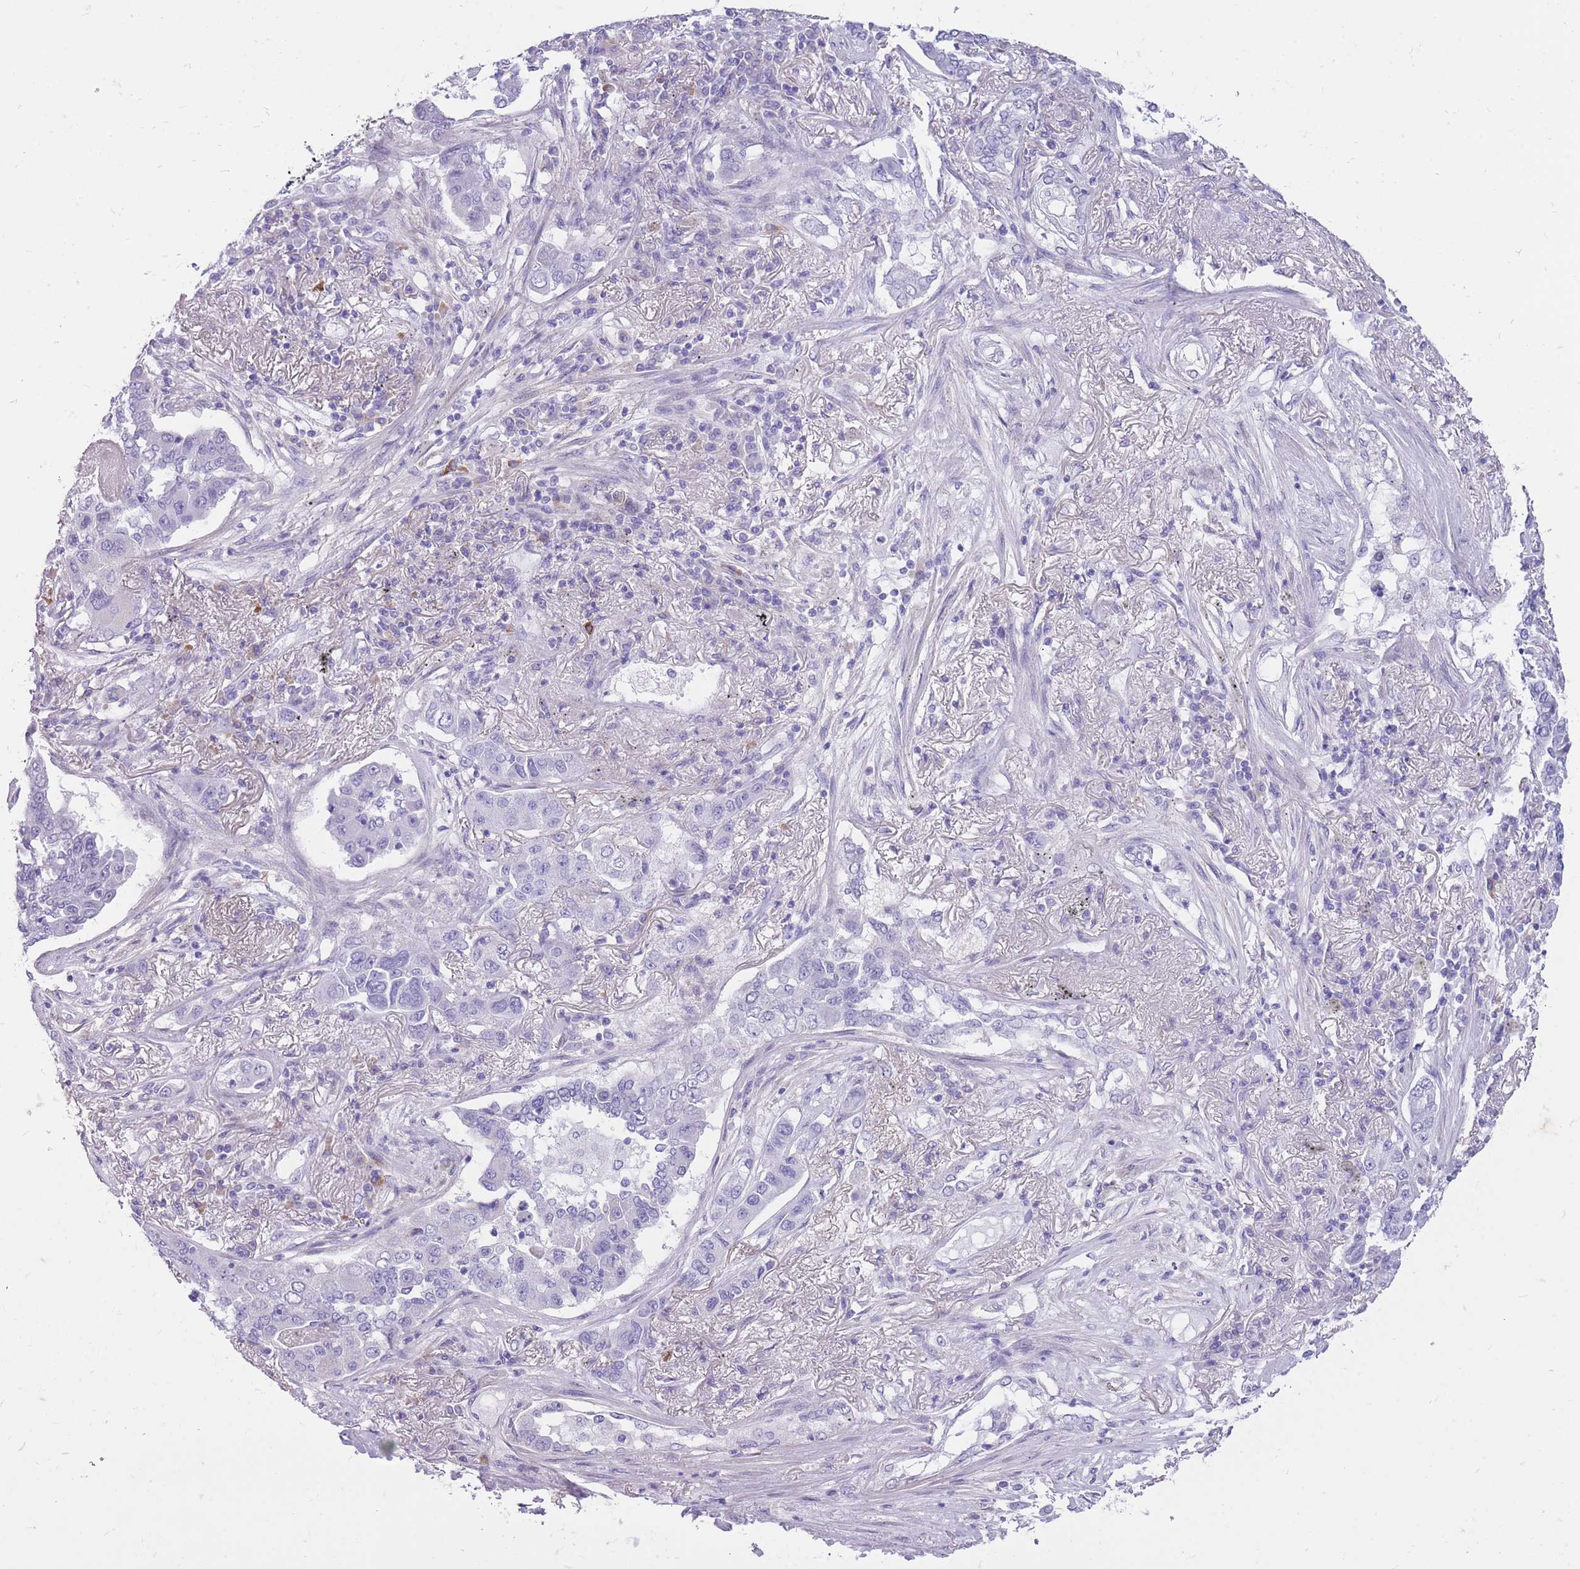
{"staining": {"intensity": "negative", "quantity": "none", "location": "none"}, "tissue": "lung cancer", "cell_type": "Tumor cells", "image_type": "cancer", "snomed": [{"axis": "morphology", "description": "Adenocarcinoma, NOS"}, {"axis": "topography", "description": "Lung"}], "caption": "DAB immunohistochemical staining of human lung cancer (adenocarcinoma) reveals no significant staining in tumor cells.", "gene": "ZFP37", "patient": {"sex": "male", "age": 49}}